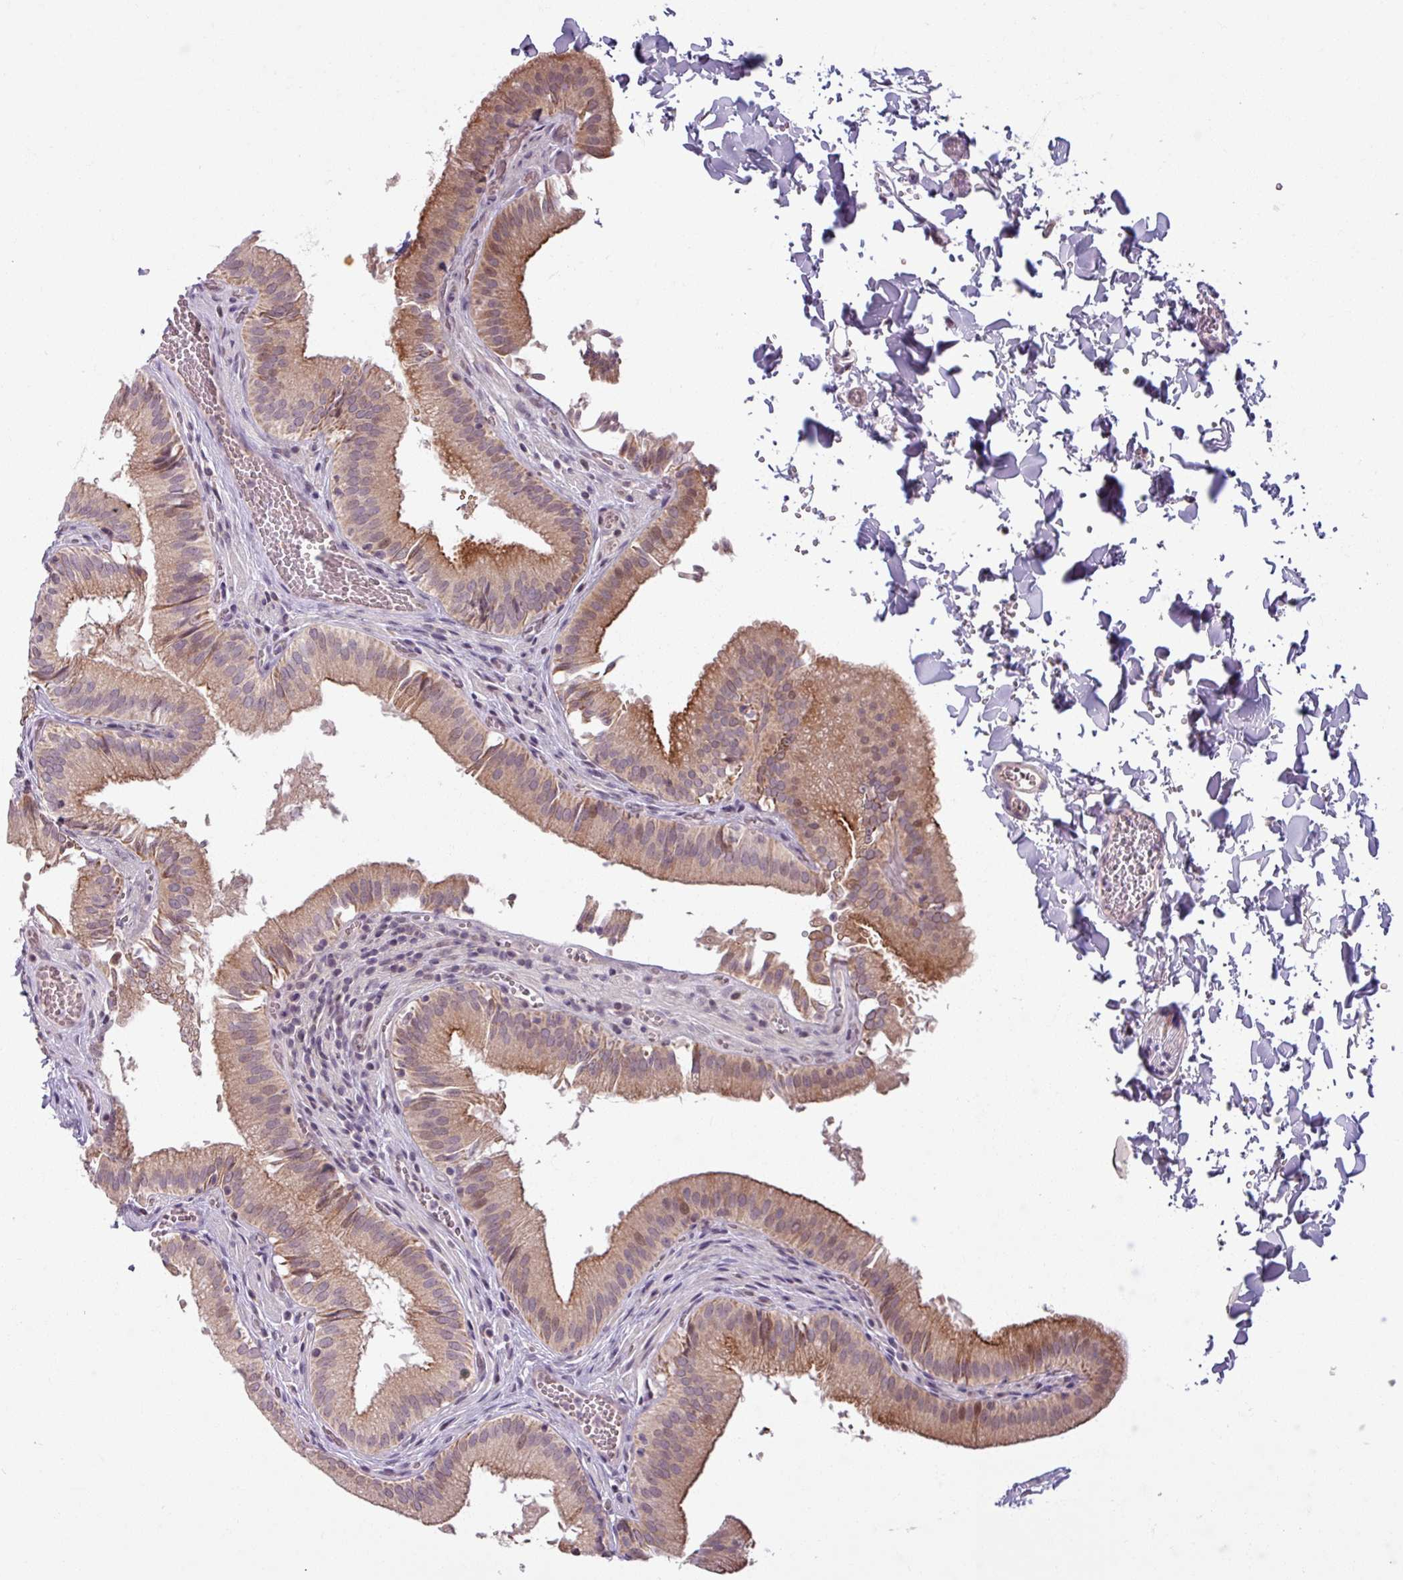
{"staining": {"intensity": "moderate", "quantity": ">75%", "location": "cytoplasmic/membranous,nuclear"}, "tissue": "gallbladder", "cell_type": "Glandular cells", "image_type": "normal", "snomed": [{"axis": "morphology", "description": "Normal tissue, NOS"}, {"axis": "topography", "description": "Gallbladder"}, {"axis": "topography", "description": "Peripheral nerve tissue"}], "caption": "An immunohistochemistry (IHC) photomicrograph of benign tissue is shown. Protein staining in brown shows moderate cytoplasmic/membranous,nuclear positivity in gallbladder within glandular cells. The staining was performed using DAB to visualize the protein expression in brown, while the nuclei were stained in blue with hematoxylin (Magnification: 20x).", "gene": "OGFOD3", "patient": {"sex": "male", "age": 17}}